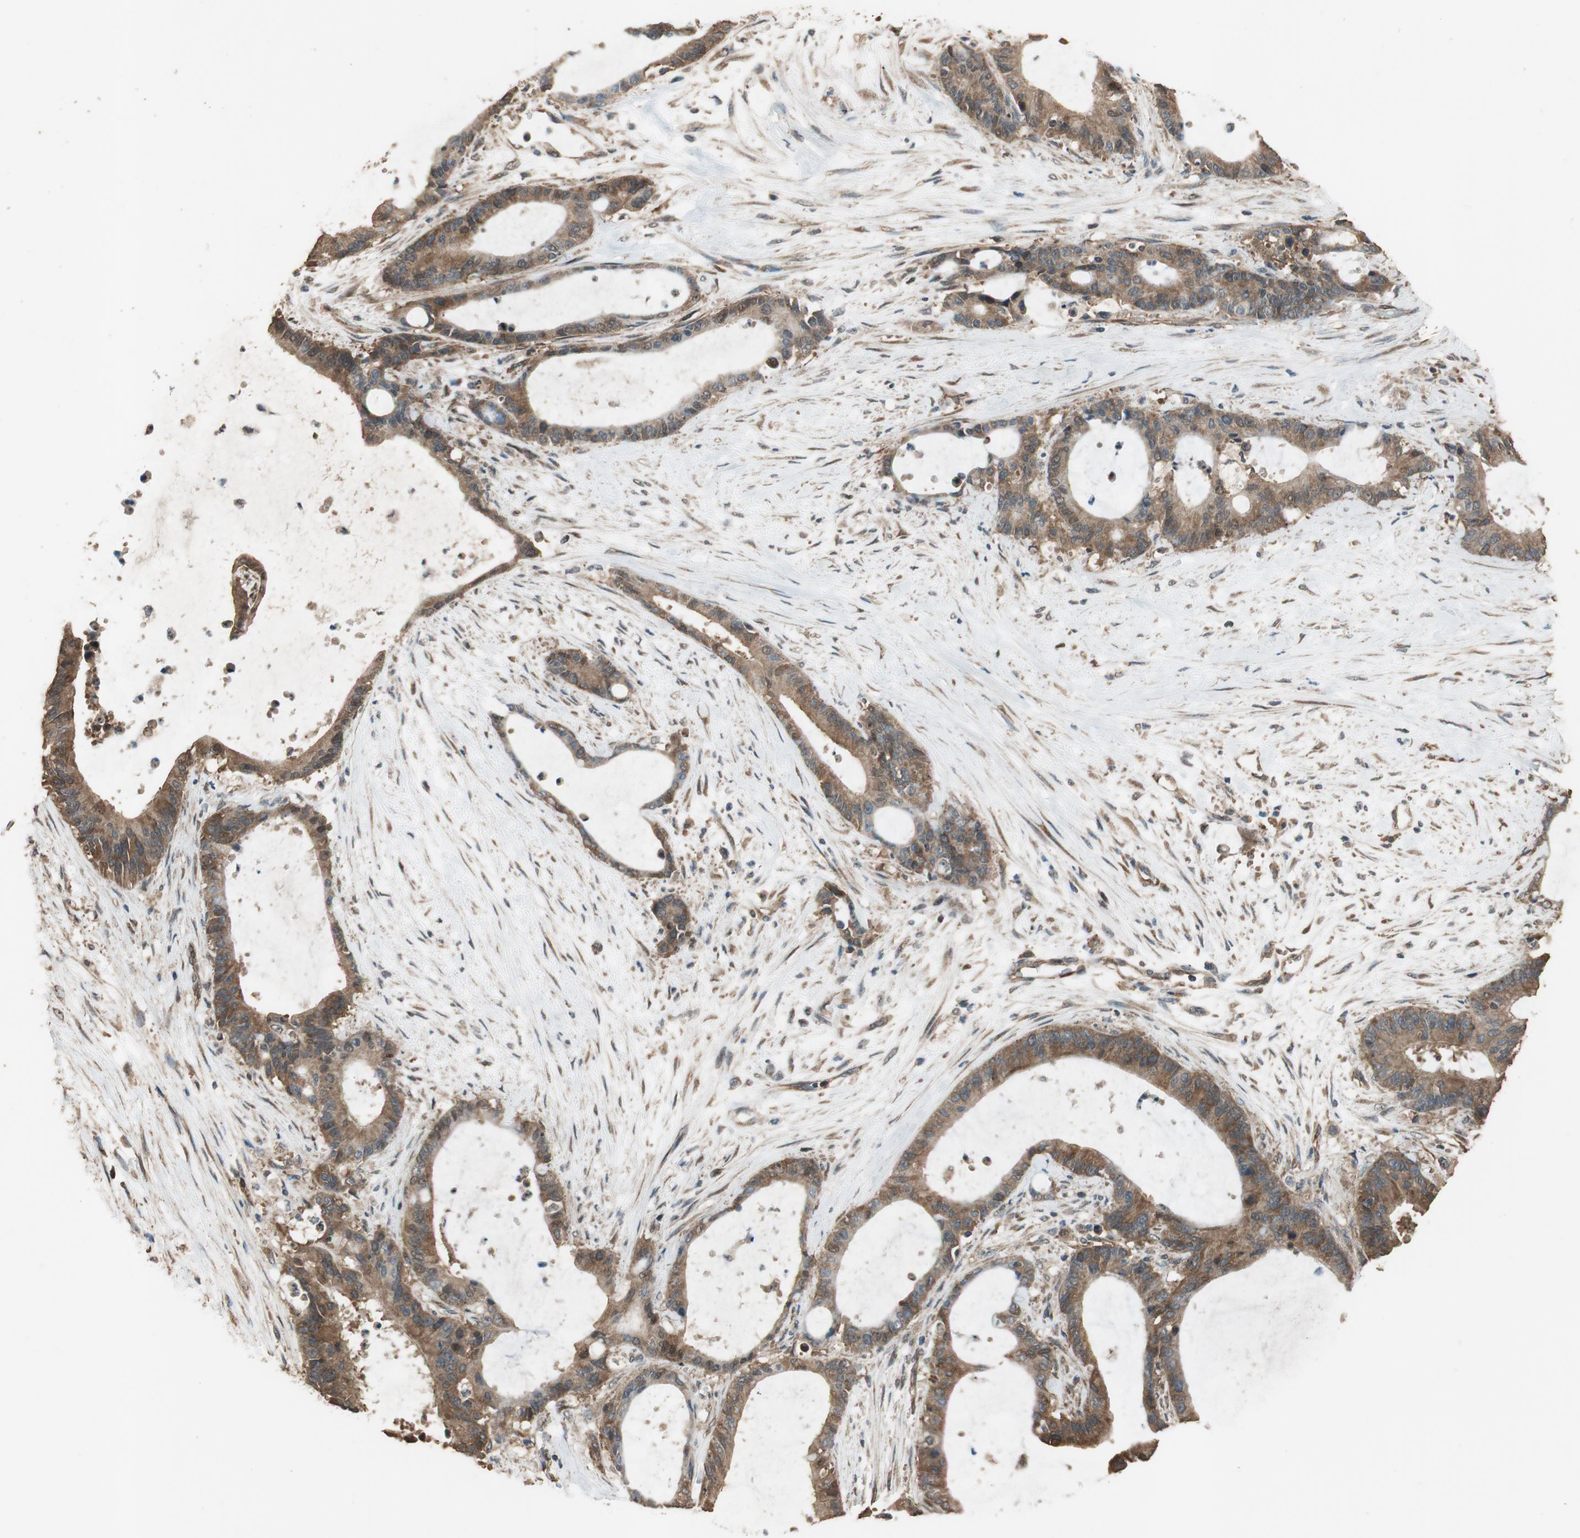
{"staining": {"intensity": "moderate", "quantity": ">75%", "location": "cytoplasmic/membranous"}, "tissue": "liver cancer", "cell_type": "Tumor cells", "image_type": "cancer", "snomed": [{"axis": "morphology", "description": "Cholangiocarcinoma"}, {"axis": "topography", "description": "Liver"}], "caption": "There is medium levels of moderate cytoplasmic/membranous expression in tumor cells of liver cancer, as demonstrated by immunohistochemical staining (brown color).", "gene": "MST1R", "patient": {"sex": "female", "age": 73}}